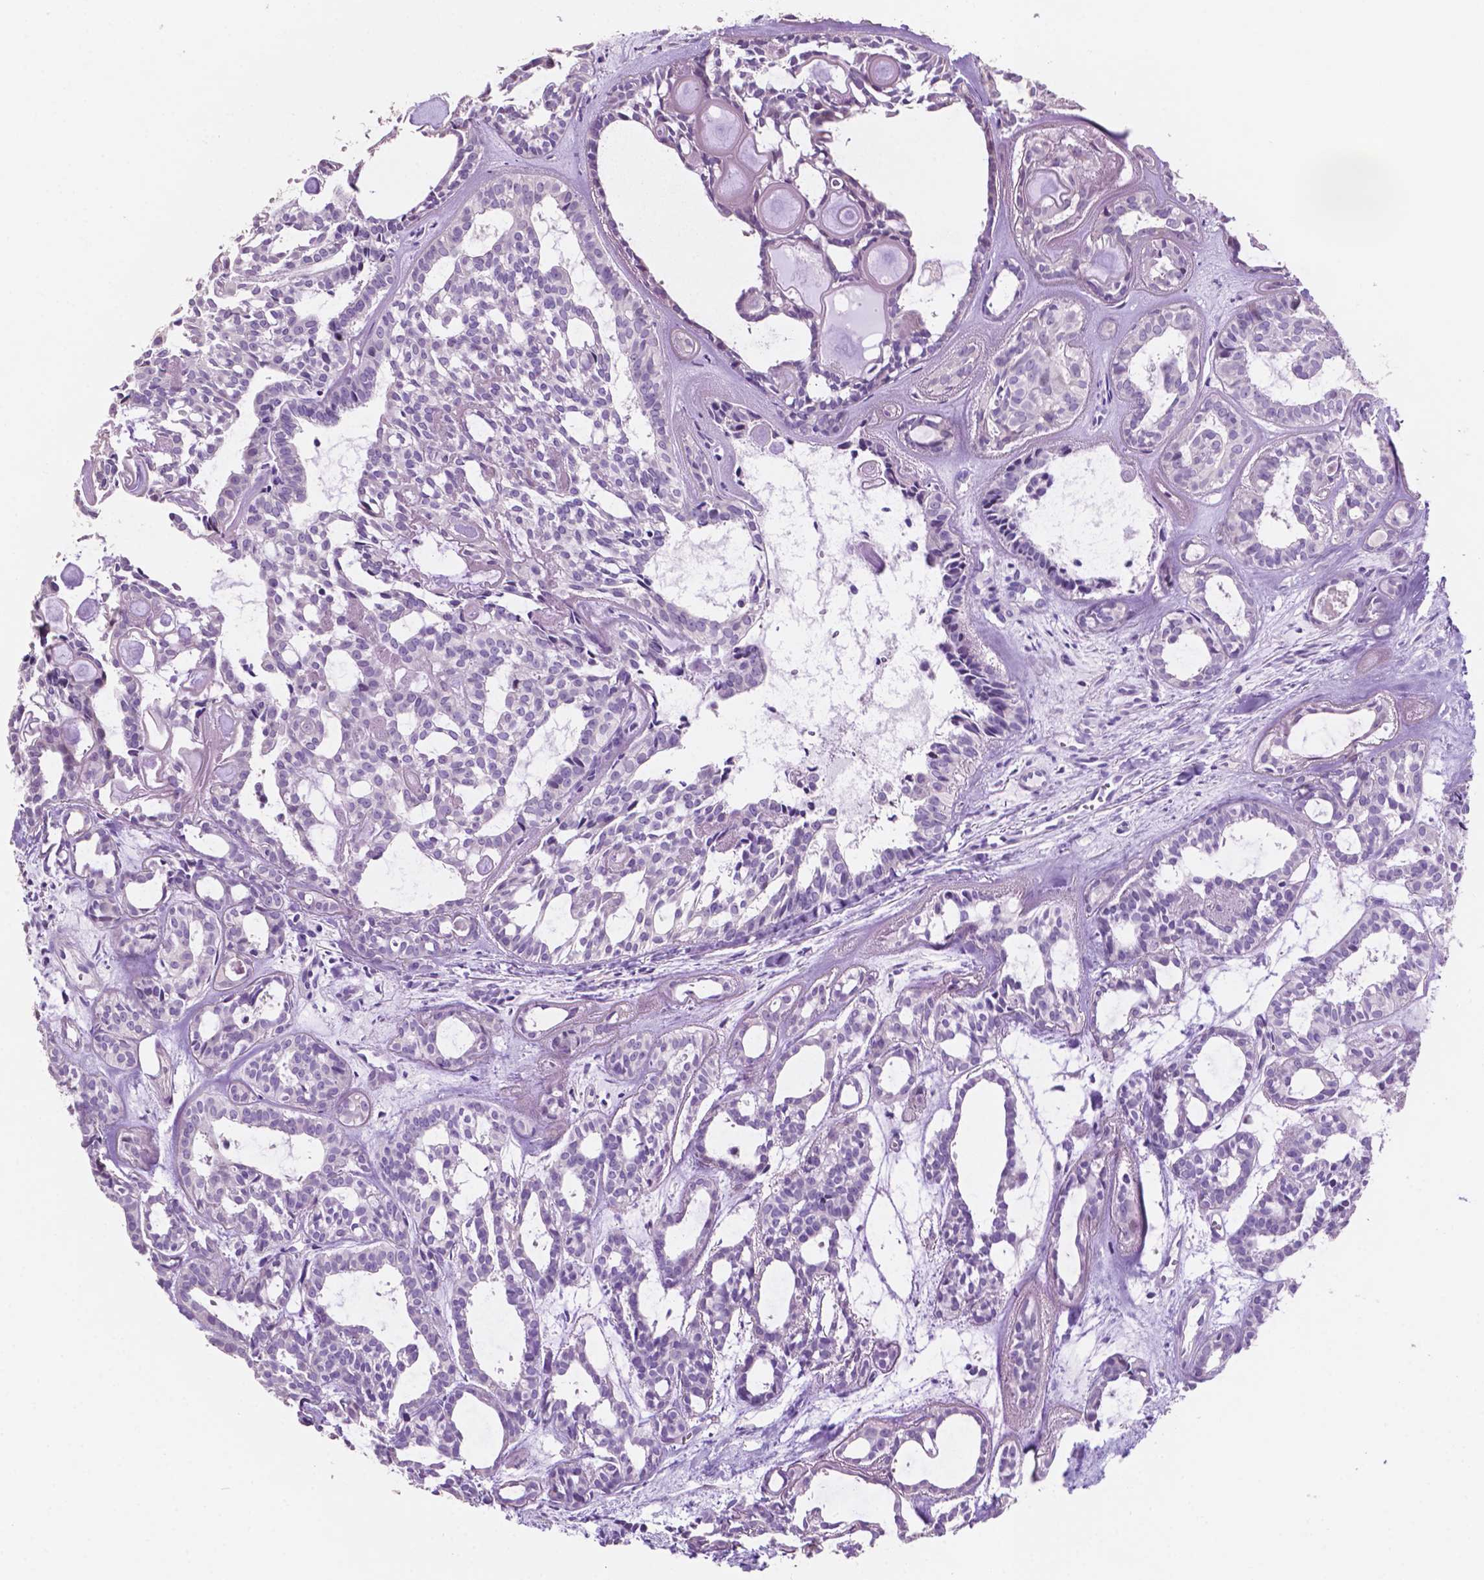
{"staining": {"intensity": "negative", "quantity": "none", "location": "none"}, "tissue": "head and neck cancer", "cell_type": "Tumor cells", "image_type": "cancer", "snomed": [{"axis": "morphology", "description": "Adenocarcinoma, NOS"}, {"axis": "topography", "description": "Head-Neck"}], "caption": "A high-resolution histopathology image shows immunohistochemistry (IHC) staining of head and neck cancer, which displays no significant staining in tumor cells.", "gene": "CLDN17", "patient": {"sex": "female", "age": 62}}